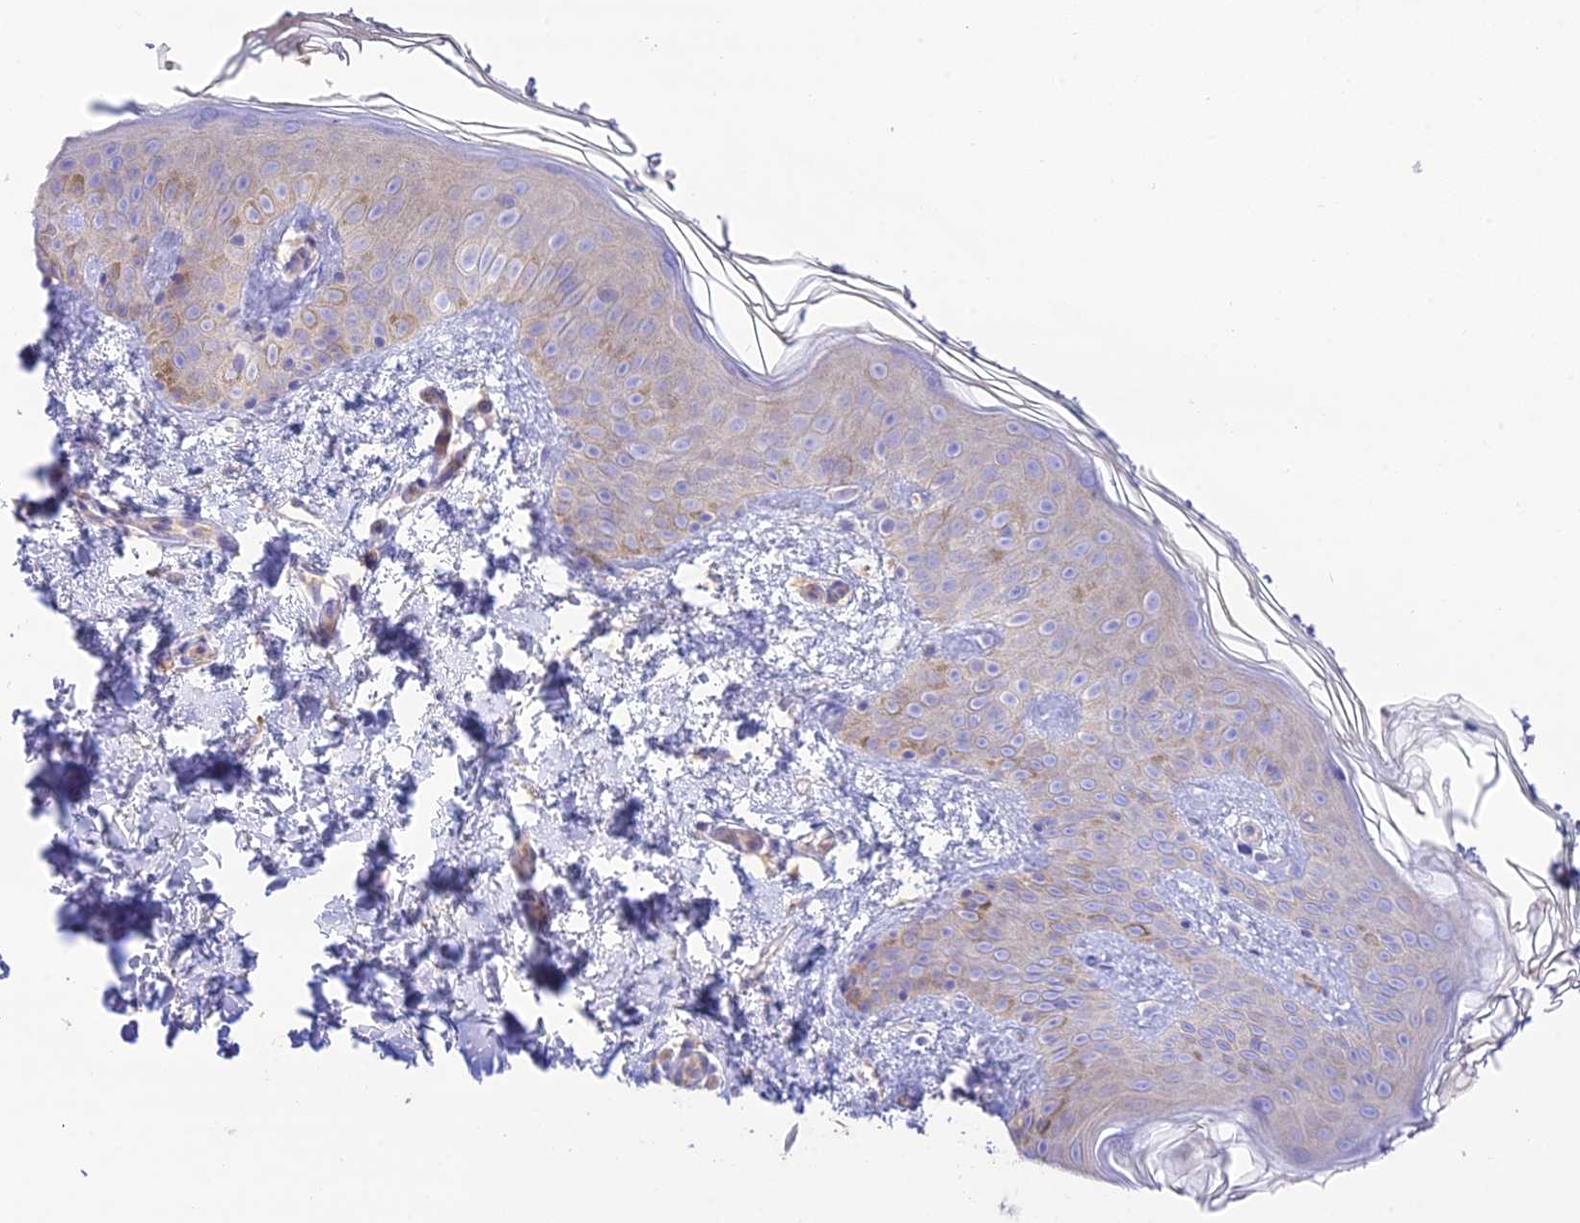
{"staining": {"intensity": "negative", "quantity": "none", "location": "none"}, "tissue": "skin", "cell_type": "Fibroblasts", "image_type": "normal", "snomed": [{"axis": "morphology", "description": "Normal tissue, NOS"}, {"axis": "topography", "description": "Skin"}], "caption": "IHC of unremarkable human skin exhibits no positivity in fibroblasts.", "gene": "NLRP9", "patient": {"sex": "female", "age": 58}}